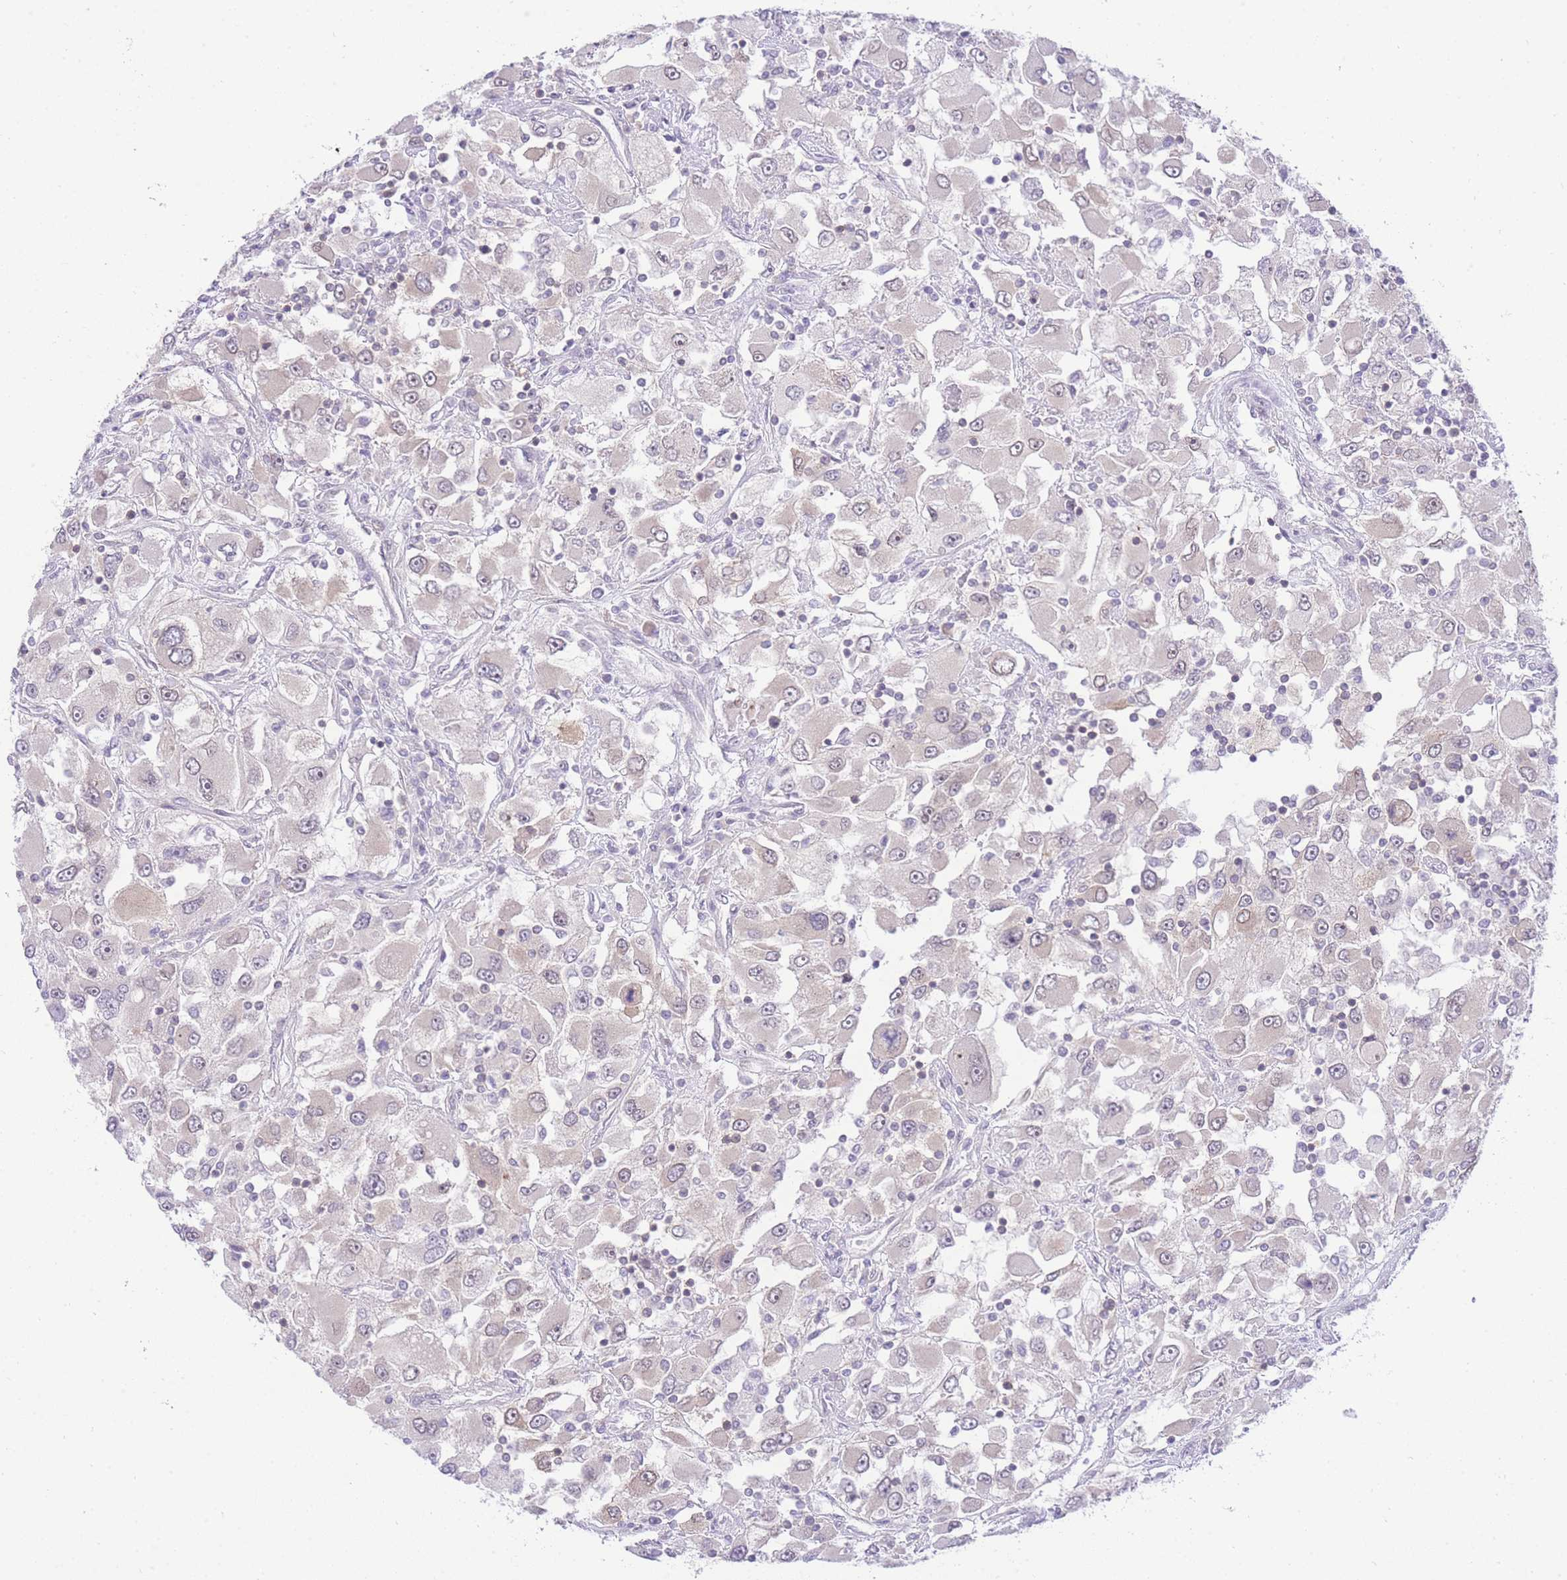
{"staining": {"intensity": "negative", "quantity": "none", "location": "none"}, "tissue": "renal cancer", "cell_type": "Tumor cells", "image_type": "cancer", "snomed": [{"axis": "morphology", "description": "Adenocarcinoma, NOS"}, {"axis": "topography", "description": "Kidney"}], "caption": "High magnification brightfield microscopy of adenocarcinoma (renal) stained with DAB (3,3'-diaminobenzidine) (brown) and counterstained with hematoxylin (blue): tumor cells show no significant positivity. Nuclei are stained in blue.", "gene": "STK39", "patient": {"sex": "female", "age": 52}}